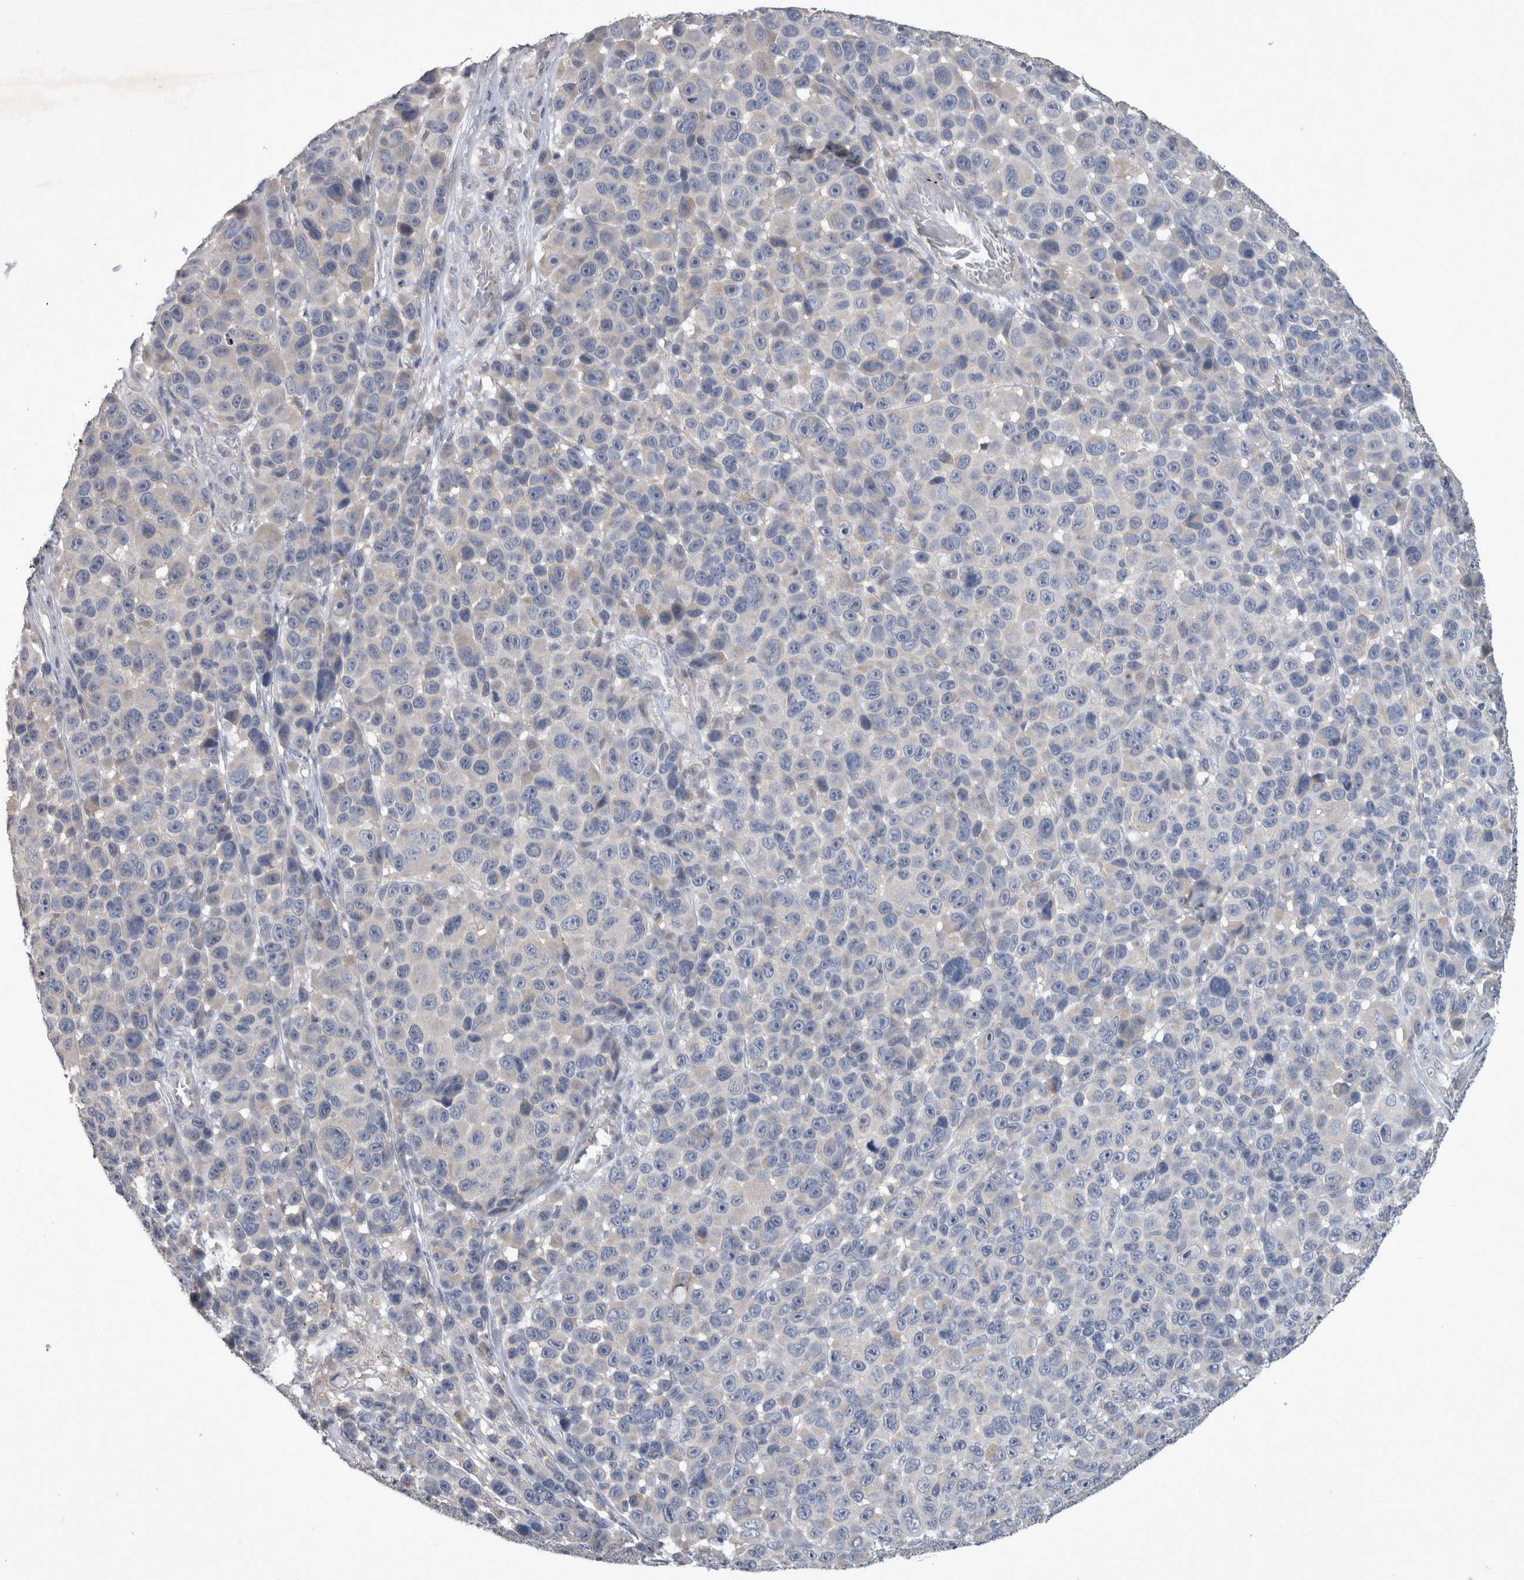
{"staining": {"intensity": "negative", "quantity": "none", "location": "none"}, "tissue": "melanoma", "cell_type": "Tumor cells", "image_type": "cancer", "snomed": [{"axis": "morphology", "description": "Malignant melanoma, NOS"}, {"axis": "topography", "description": "Skin"}], "caption": "This is an IHC image of malignant melanoma. There is no expression in tumor cells.", "gene": "SLC22A11", "patient": {"sex": "male", "age": 53}}